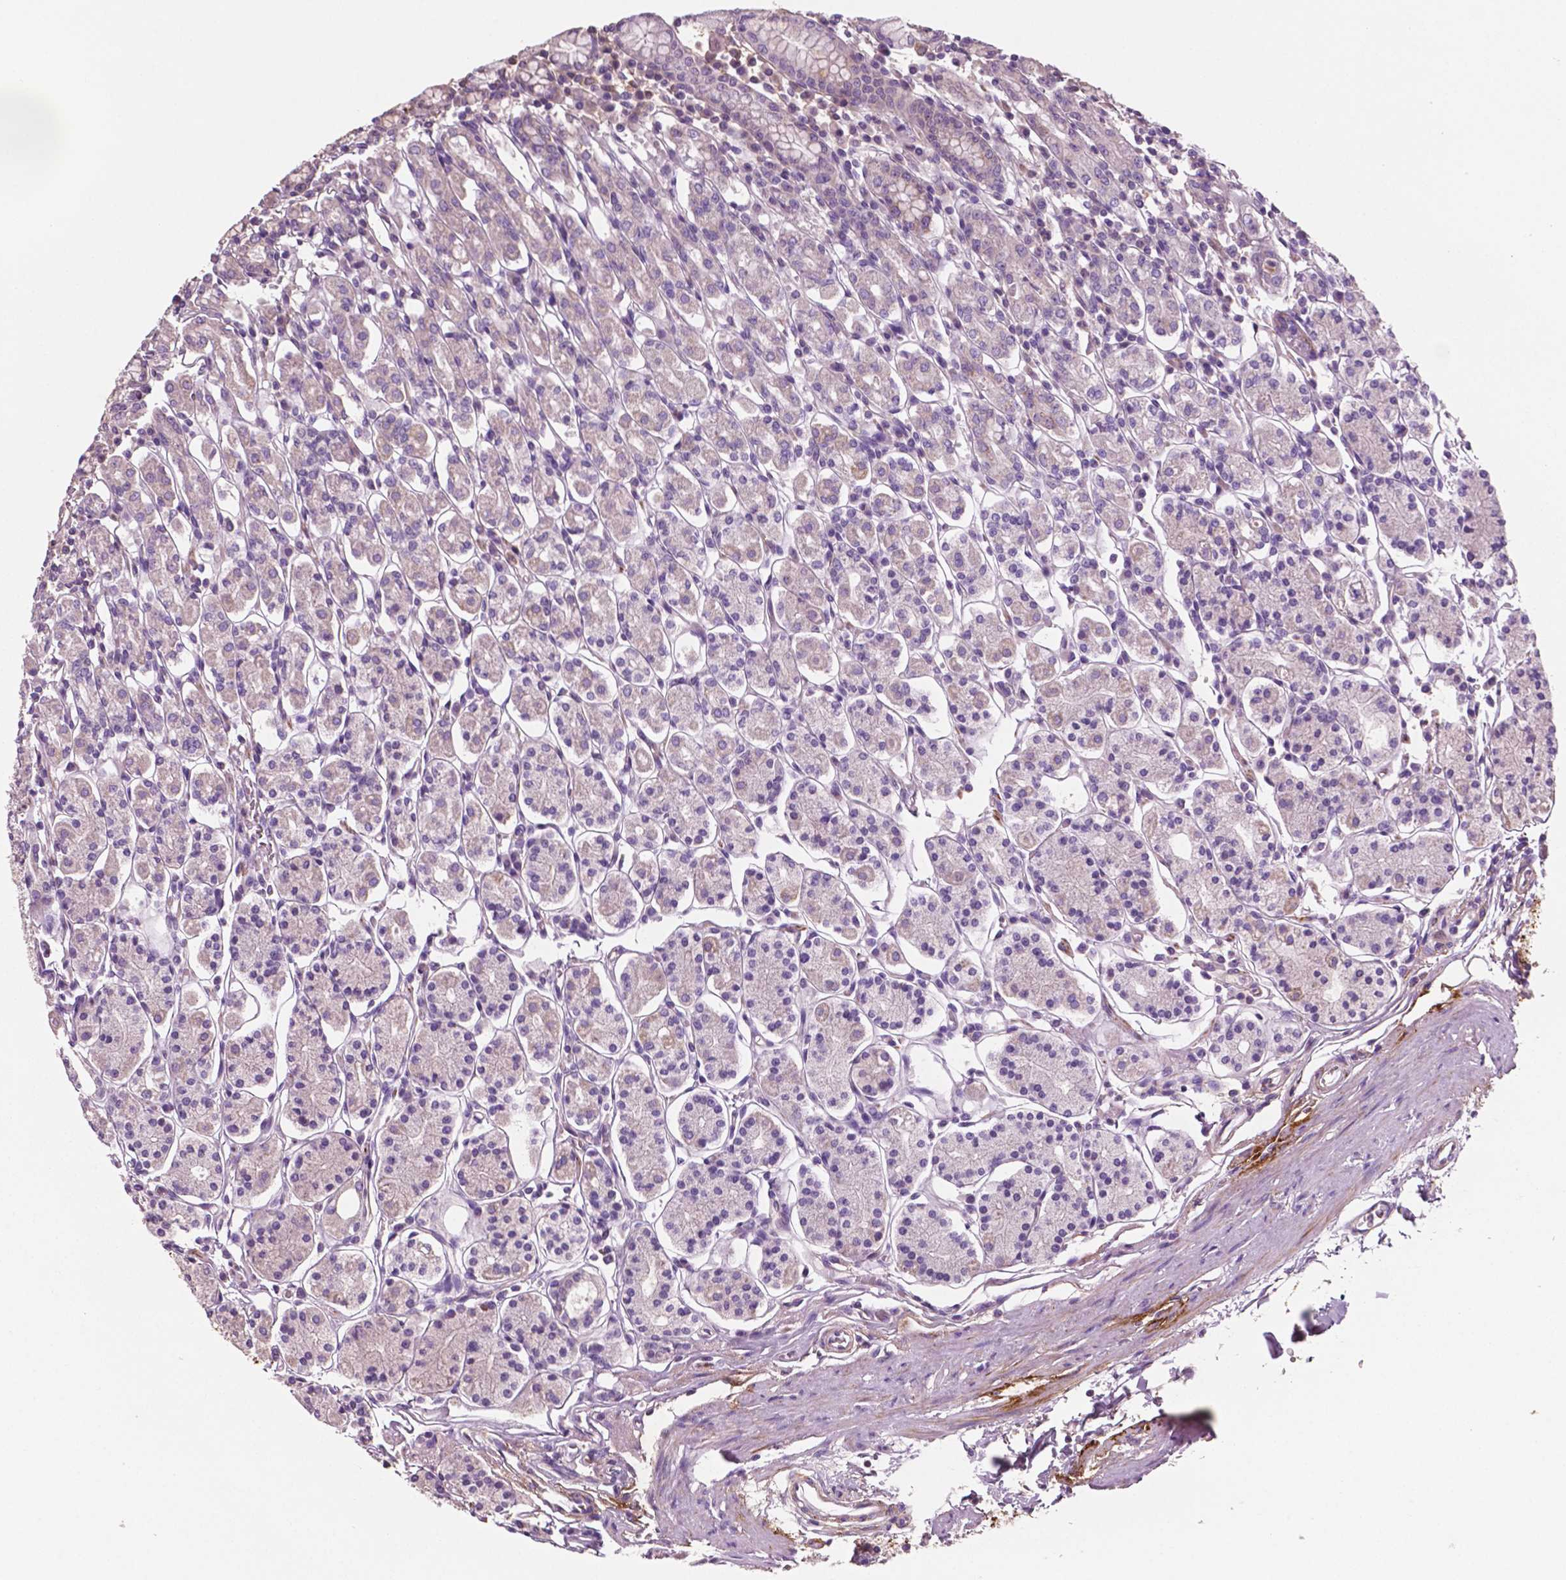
{"staining": {"intensity": "moderate", "quantity": "<25%", "location": "cytoplasmic/membranous"}, "tissue": "stomach", "cell_type": "Glandular cells", "image_type": "normal", "snomed": [{"axis": "morphology", "description": "Normal tissue, NOS"}, {"axis": "topography", "description": "Stomach, upper"}, {"axis": "topography", "description": "Stomach"}], "caption": "This photomicrograph displays immunohistochemistry (IHC) staining of benign stomach, with low moderate cytoplasmic/membranous expression in approximately <25% of glandular cells.", "gene": "PTX3", "patient": {"sex": "male", "age": 62}}